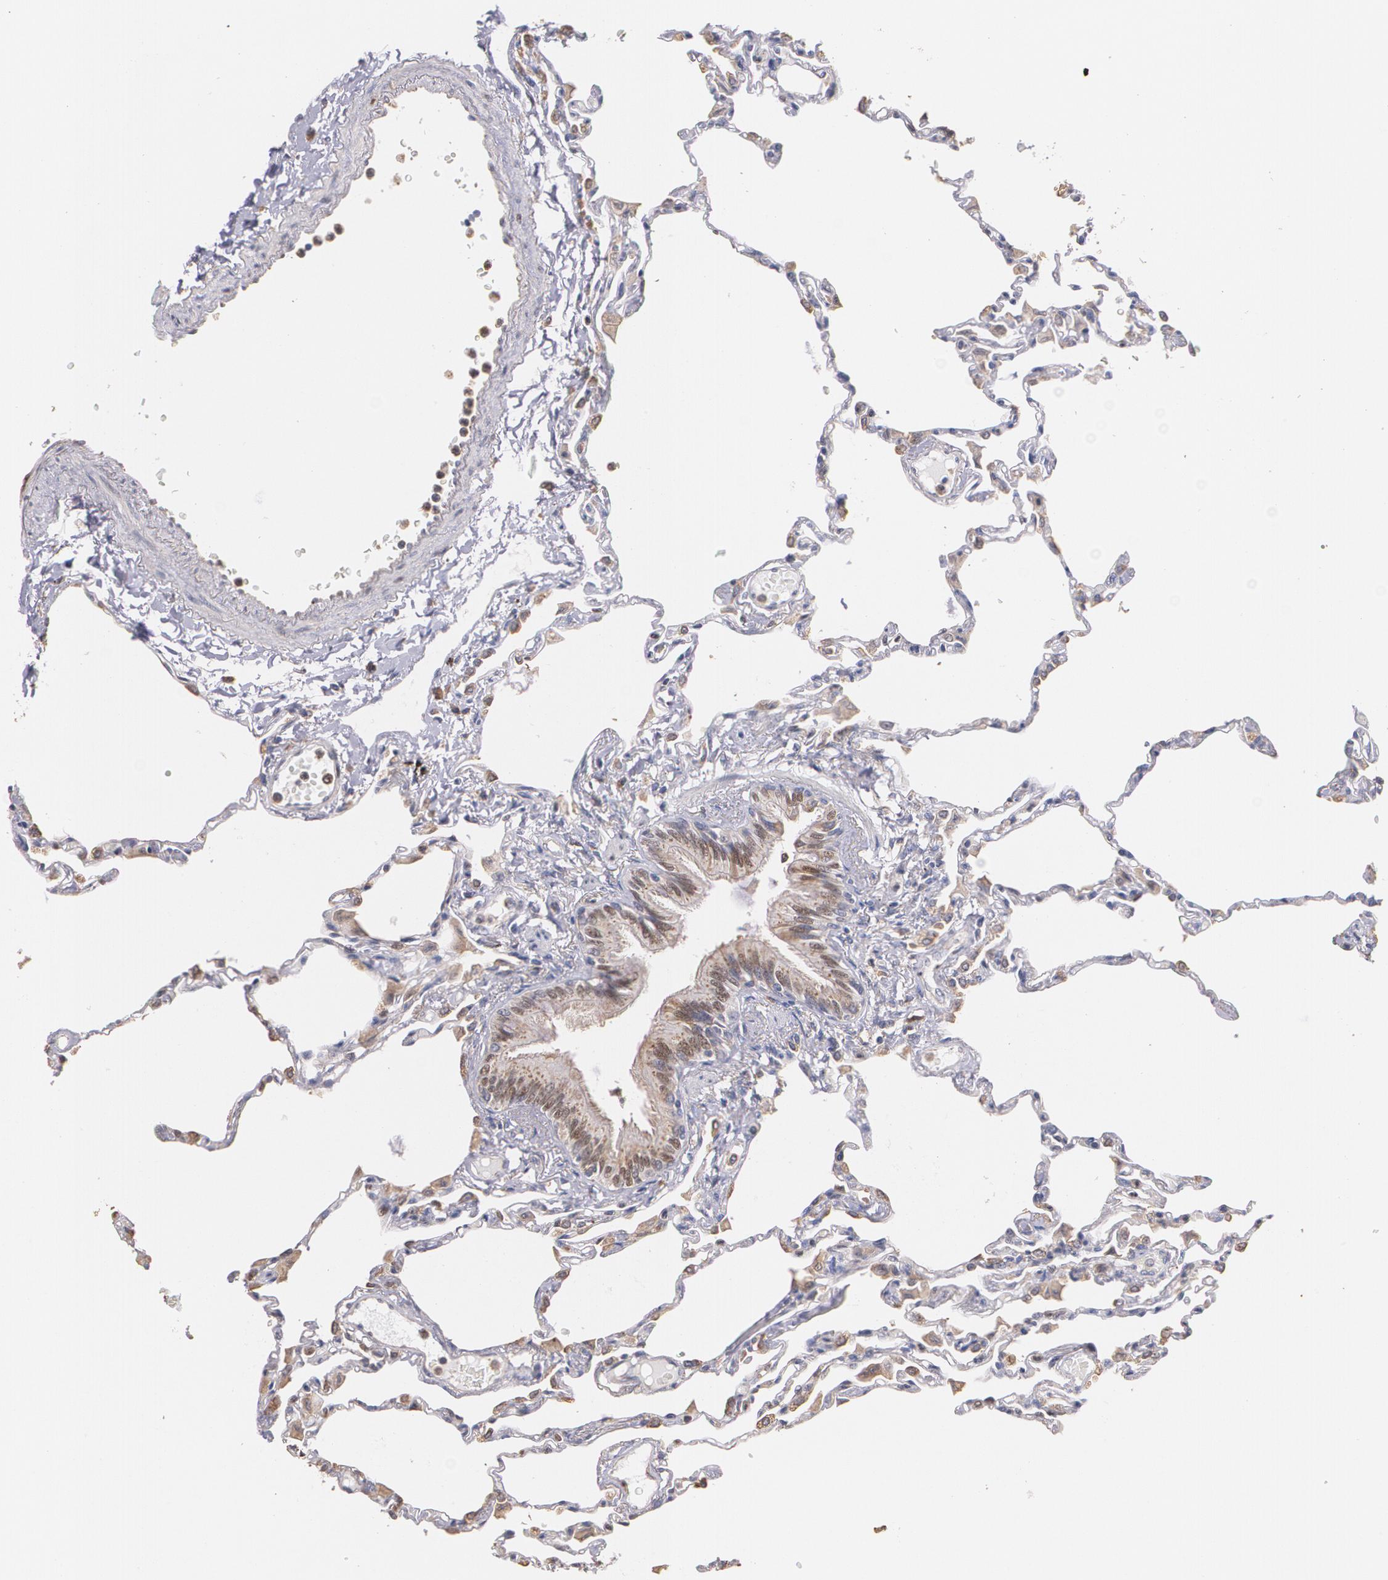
{"staining": {"intensity": "weak", "quantity": "25%-75%", "location": "cytoplasmic/membranous"}, "tissue": "lung", "cell_type": "Alveolar cells", "image_type": "normal", "snomed": [{"axis": "morphology", "description": "Normal tissue, NOS"}, {"axis": "topography", "description": "Lung"}], "caption": "Immunohistochemical staining of normal lung reveals 25%-75% levels of weak cytoplasmic/membranous protein expression in approximately 25%-75% of alveolar cells.", "gene": "ATF3", "patient": {"sex": "female", "age": 49}}